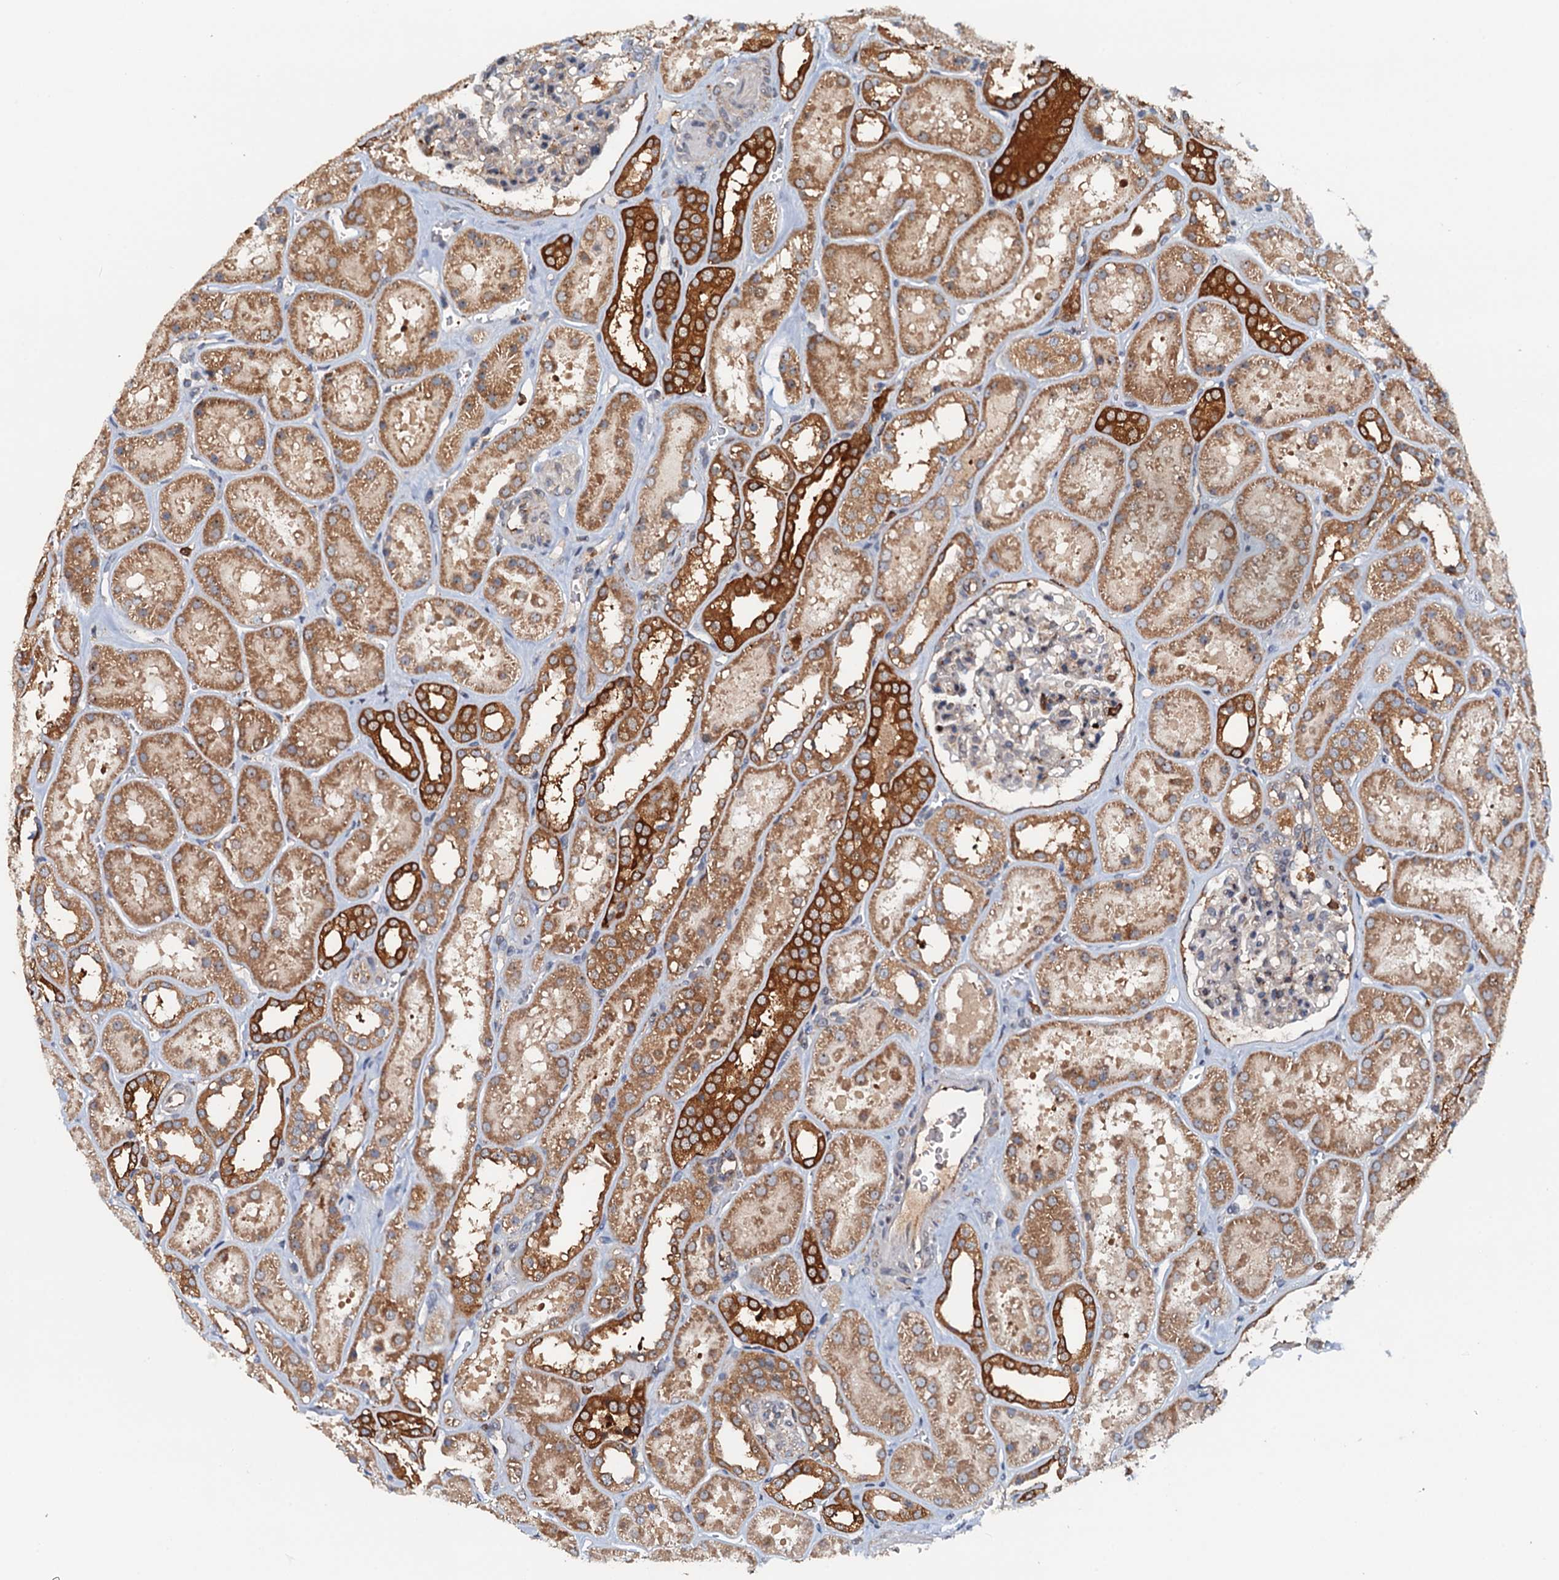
{"staining": {"intensity": "weak", "quantity": "<25%", "location": "cytoplasmic/membranous"}, "tissue": "kidney", "cell_type": "Cells in glomeruli", "image_type": "normal", "snomed": [{"axis": "morphology", "description": "Normal tissue, NOS"}, {"axis": "topography", "description": "Kidney"}], "caption": "Protein analysis of benign kidney shows no significant staining in cells in glomeruli. (DAB immunohistochemistry, high magnification).", "gene": "USP6NL", "patient": {"sex": "female", "age": 41}}